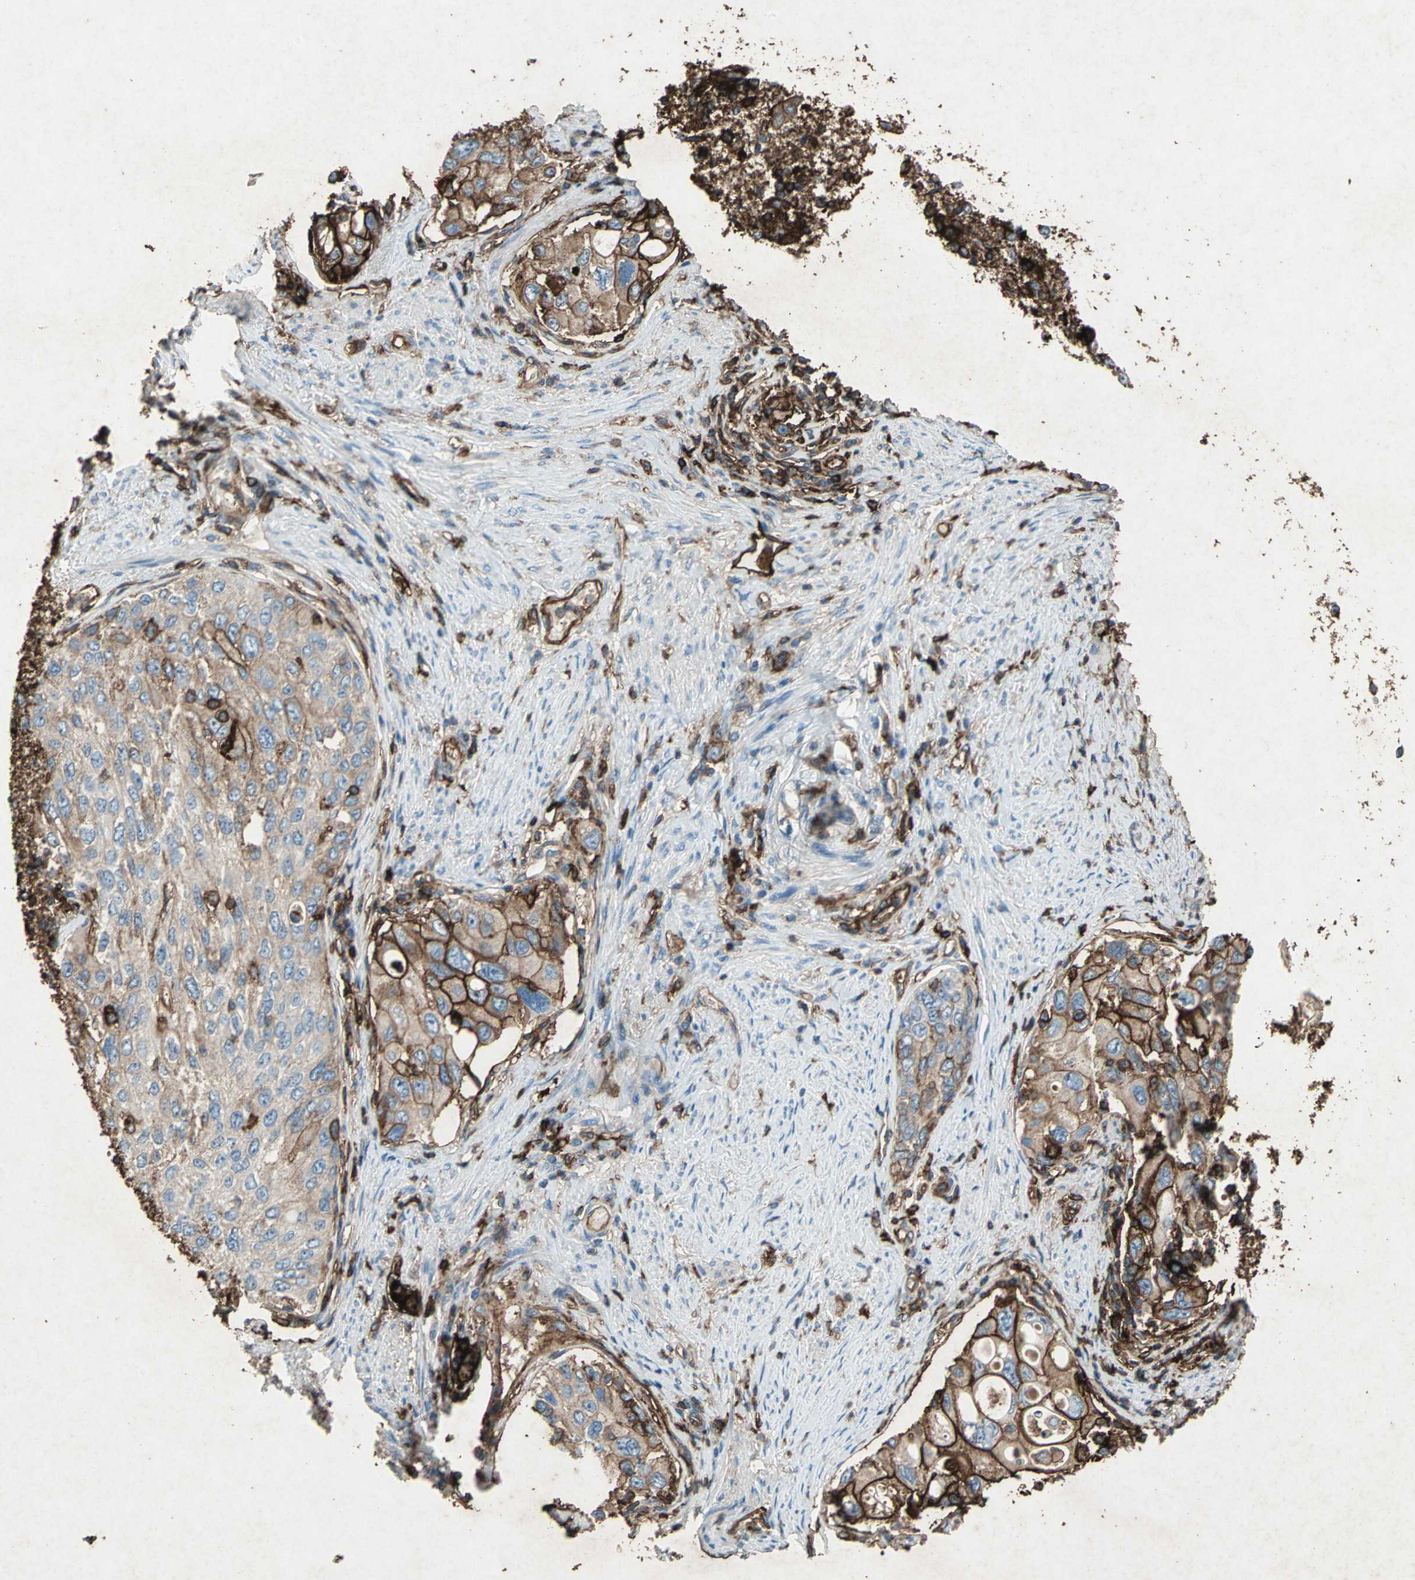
{"staining": {"intensity": "strong", "quantity": ">75%", "location": "cytoplasmic/membranous"}, "tissue": "urothelial cancer", "cell_type": "Tumor cells", "image_type": "cancer", "snomed": [{"axis": "morphology", "description": "Urothelial carcinoma, High grade"}, {"axis": "topography", "description": "Urinary bladder"}], "caption": "Human urothelial carcinoma (high-grade) stained with a protein marker exhibits strong staining in tumor cells.", "gene": "CCR6", "patient": {"sex": "female", "age": 56}}